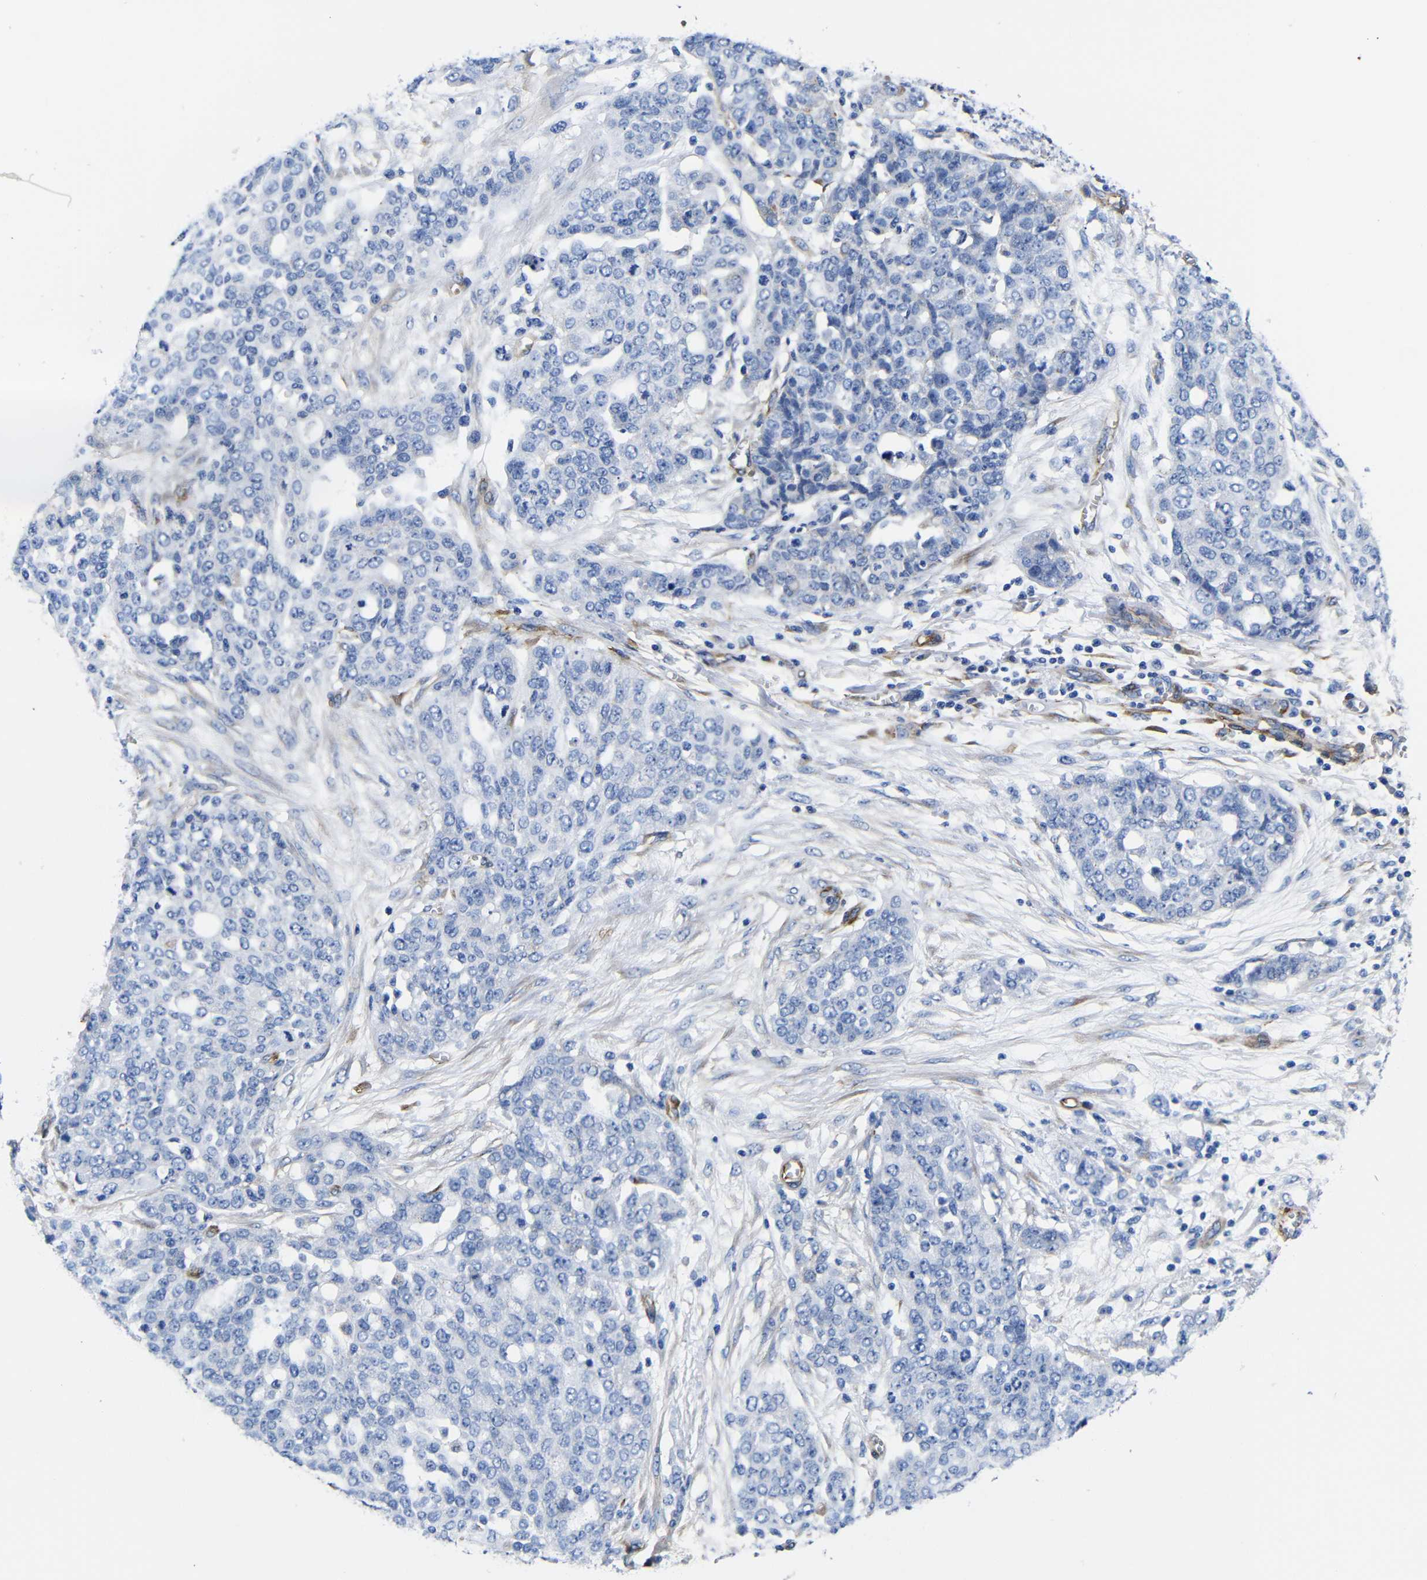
{"staining": {"intensity": "negative", "quantity": "none", "location": "none"}, "tissue": "ovarian cancer", "cell_type": "Tumor cells", "image_type": "cancer", "snomed": [{"axis": "morphology", "description": "Cystadenocarcinoma, serous, NOS"}, {"axis": "topography", "description": "Soft tissue"}, {"axis": "topography", "description": "Ovary"}], "caption": "Histopathology image shows no significant protein staining in tumor cells of ovarian serous cystadenocarcinoma.", "gene": "LRIG1", "patient": {"sex": "female", "age": 57}}